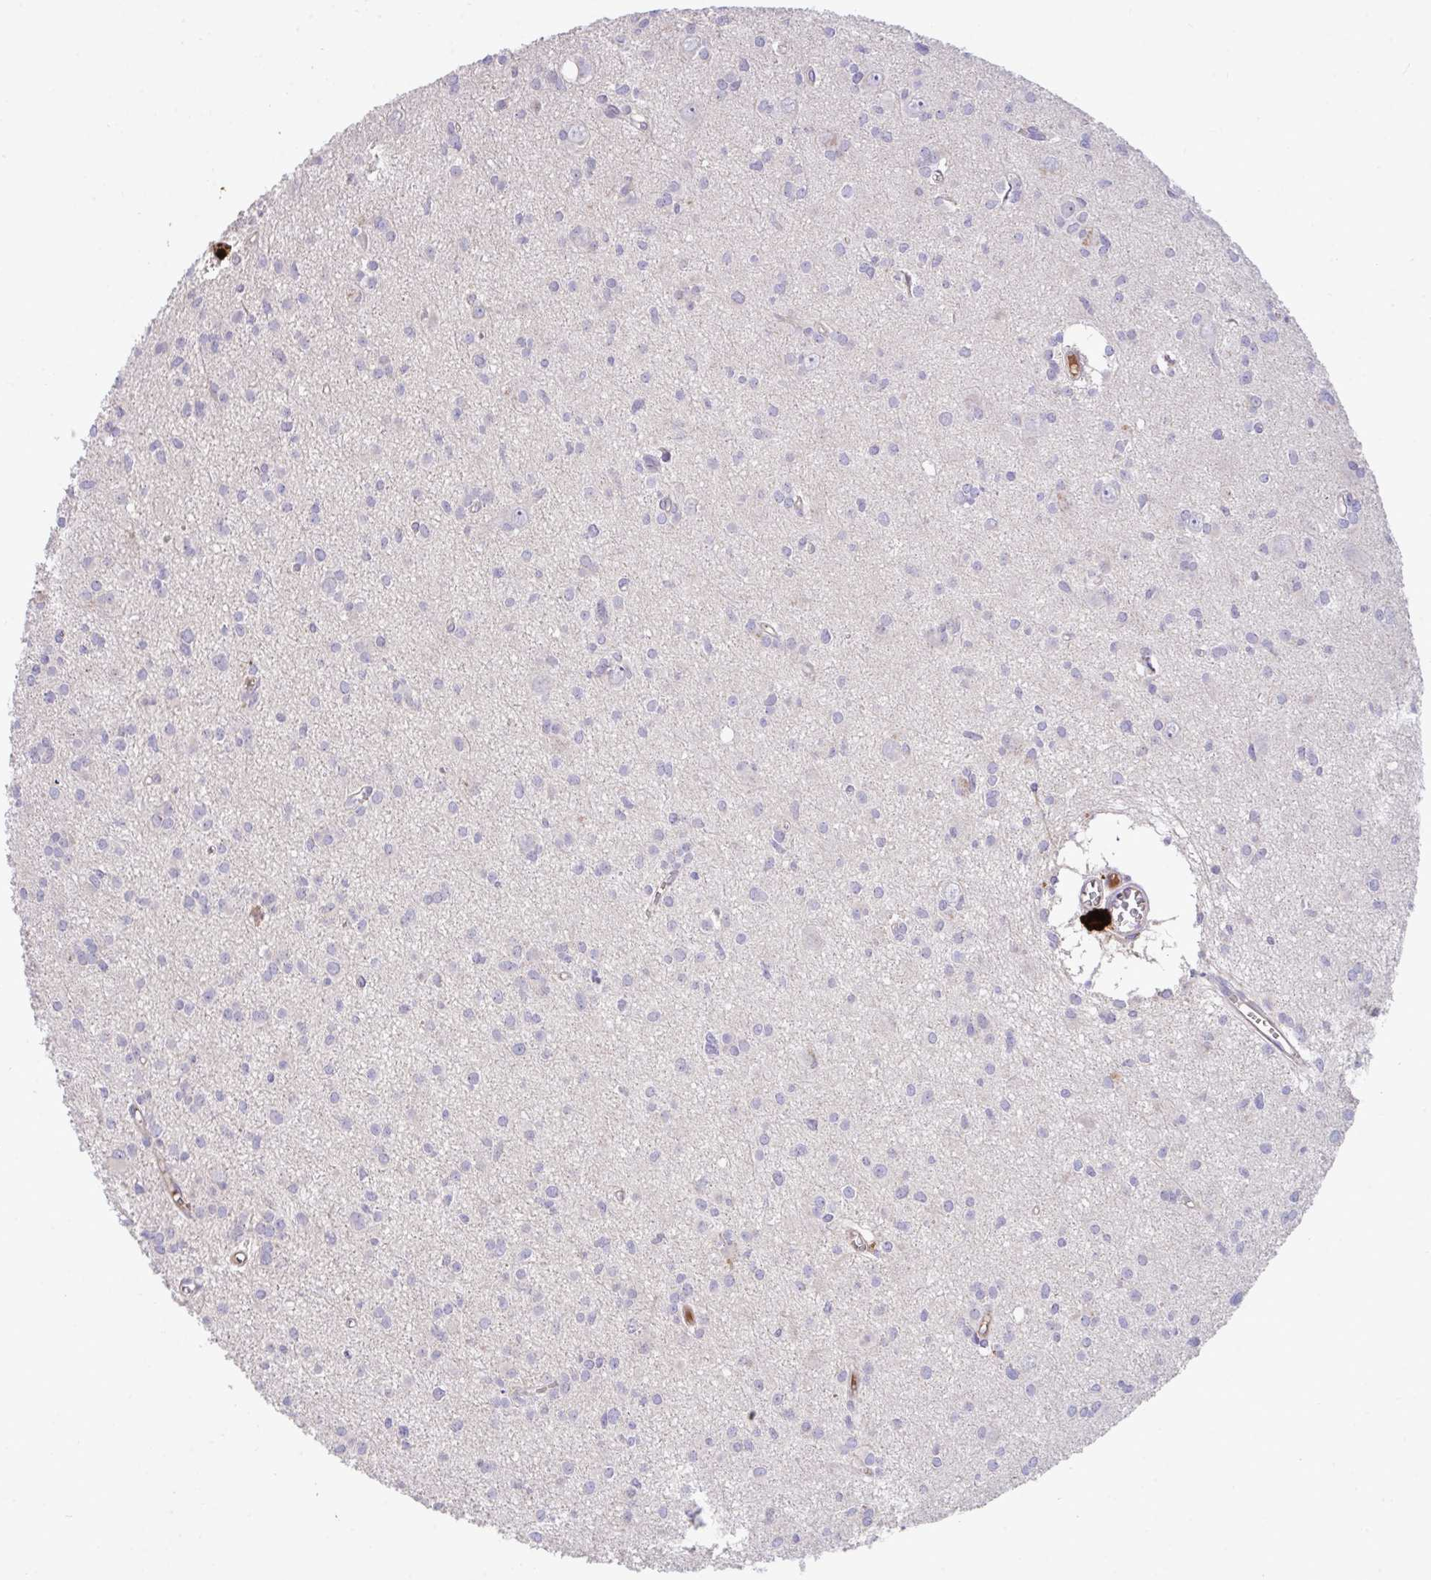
{"staining": {"intensity": "negative", "quantity": "none", "location": "none"}, "tissue": "glioma", "cell_type": "Tumor cells", "image_type": "cancer", "snomed": [{"axis": "morphology", "description": "Glioma, malignant, High grade"}, {"axis": "topography", "description": "Brain"}], "caption": "DAB immunohistochemical staining of glioma shows no significant expression in tumor cells. (DAB IHC with hematoxylin counter stain).", "gene": "ZNF581", "patient": {"sex": "male", "age": 23}}